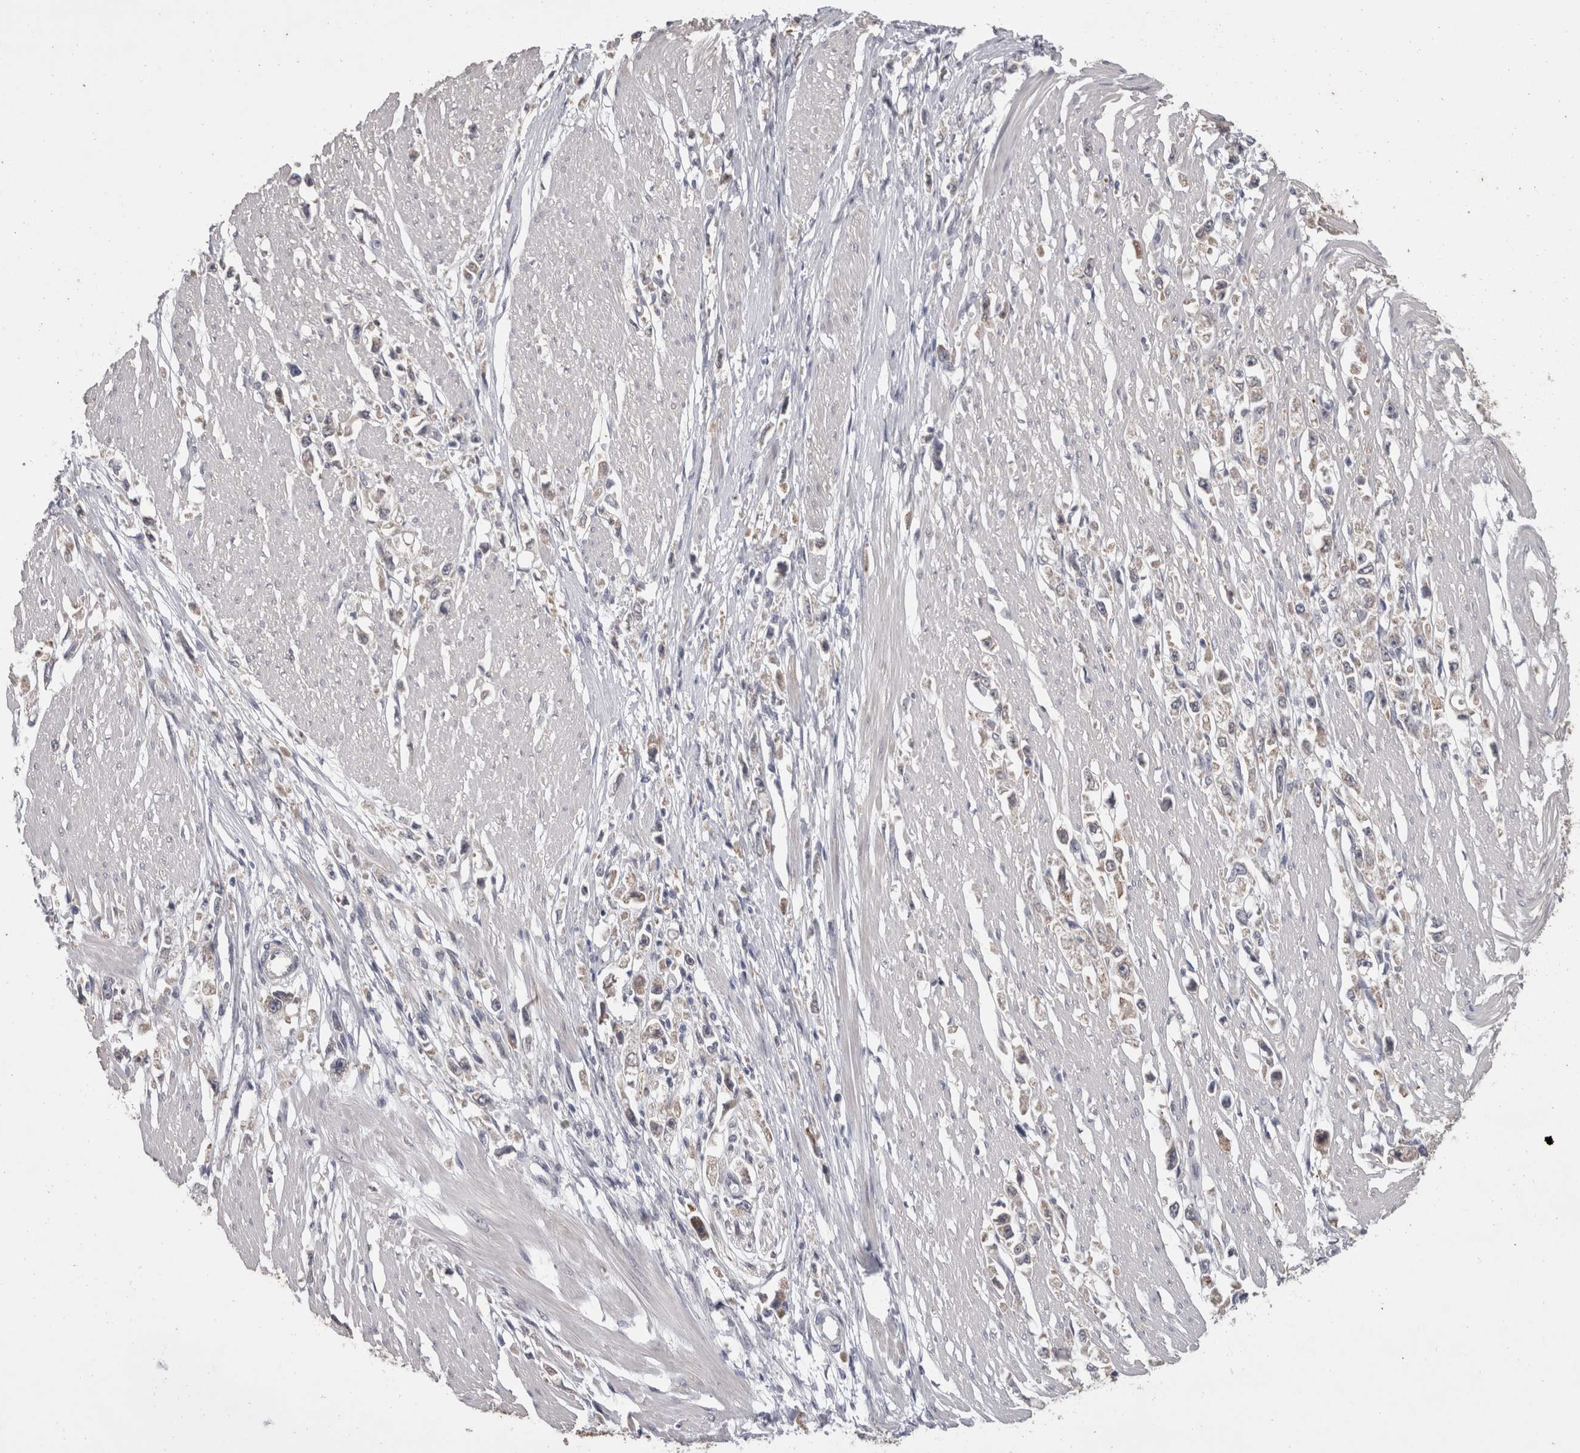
{"staining": {"intensity": "weak", "quantity": "25%-75%", "location": "cytoplasmic/membranous"}, "tissue": "stomach cancer", "cell_type": "Tumor cells", "image_type": "cancer", "snomed": [{"axis": "morphology", "description": "Adenocarcinoma, NOS"}, {"axis": "topography", "description": "Stomach"}], "caption": "Immunohistochemical staining of human stomach adenocarcinoma displays weak cytoplasmic/membranous protein expression in approximately 25%-75% of tumor cells. (DAB (3,3'-diaminobenzidine) = brown stain, brightfield microscopy at high magnification).", "gene": "FHOD3", "patient": {"sex": "female", "age": 59}}